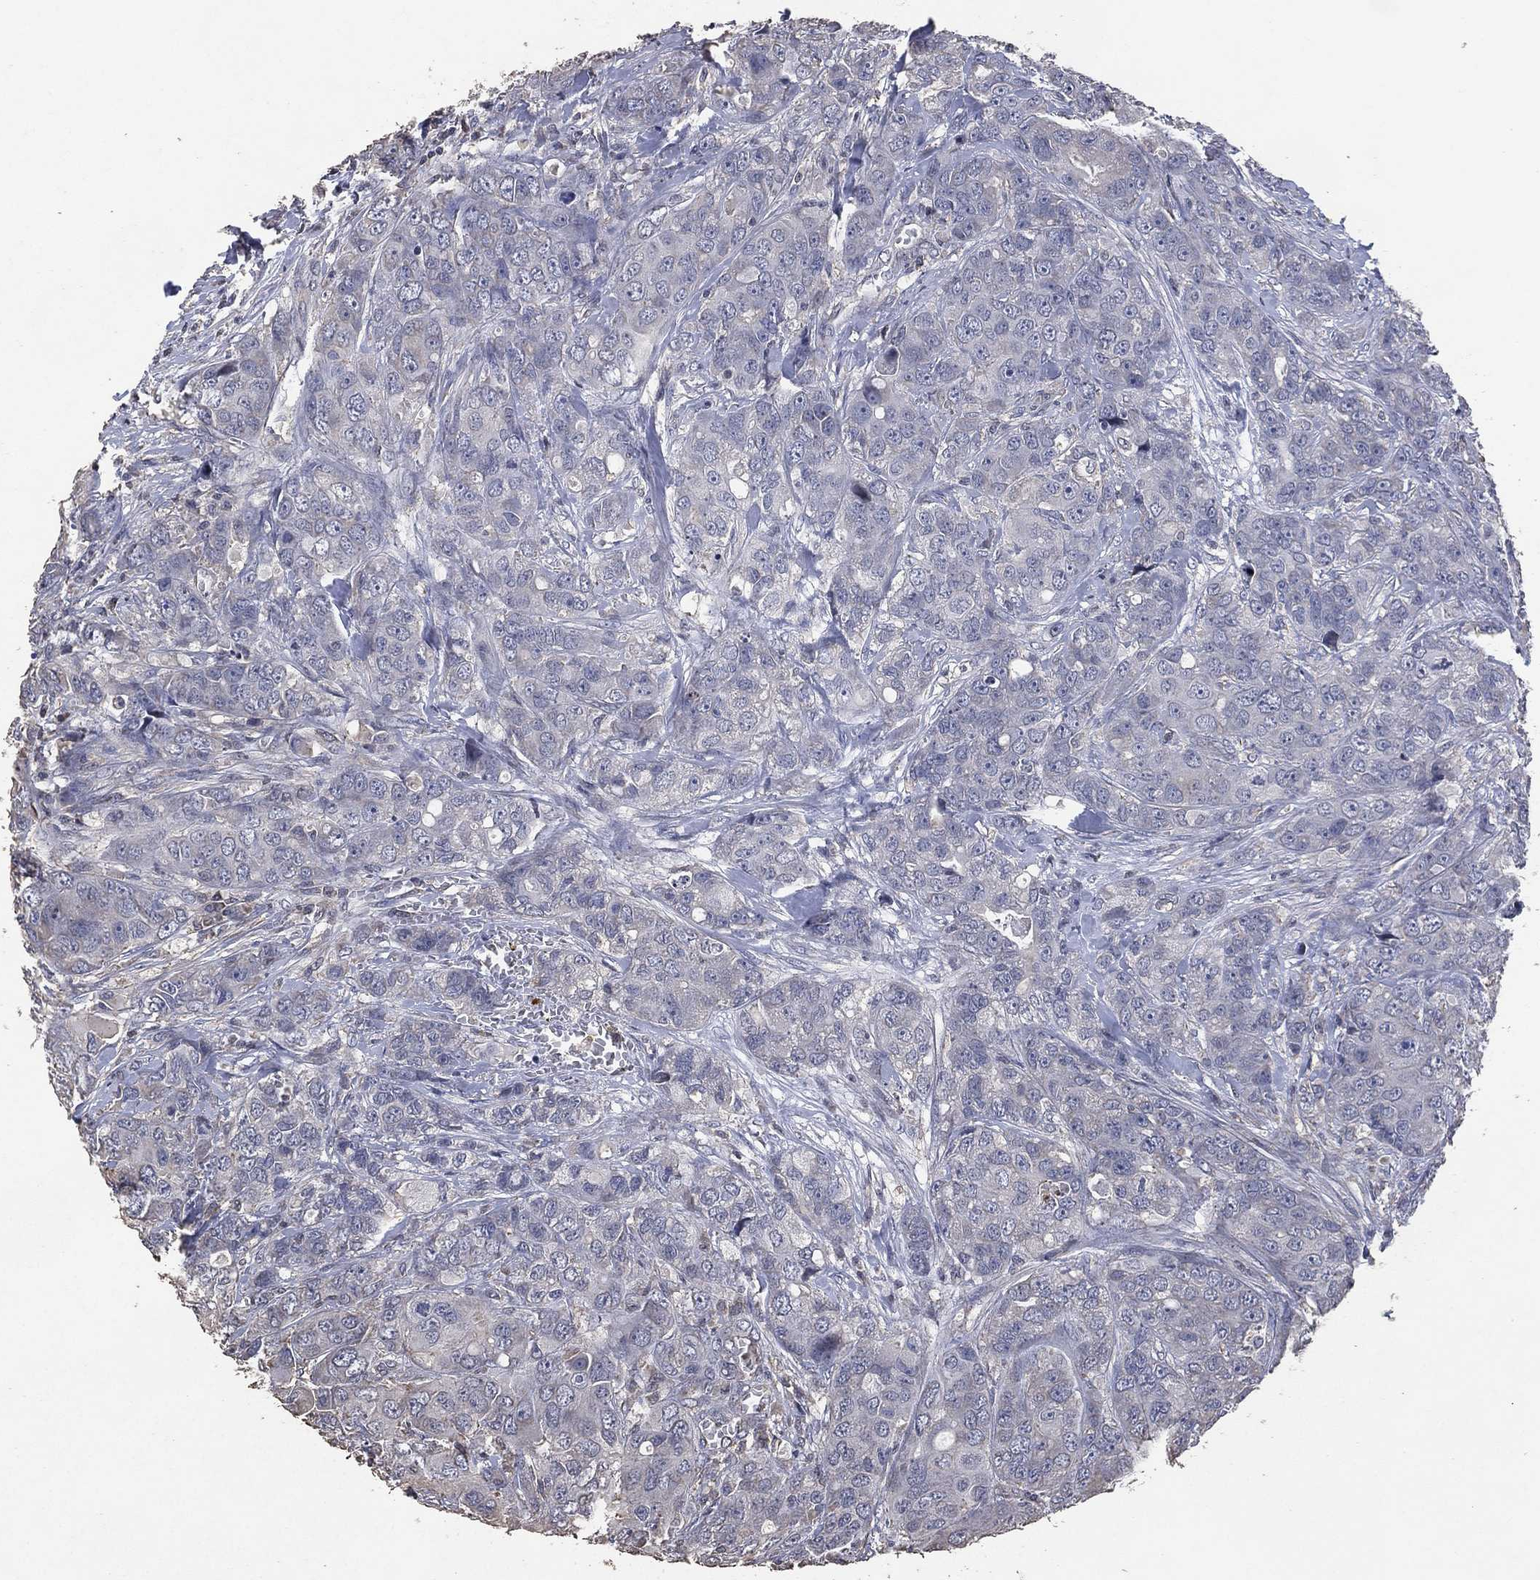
{"staining": {"intensity": "negative", "quantity": "none", "location": "none"}, "tissue": "breast cancer", "cell_type": "Tumor cells", "image_type": "cancer", "snomed": [{"axis": "morphology", "description": "Duct carcinoma"}, {"axis": "topography", "description": "Breast"}], "caption": "A photomicrograph of human breast cancer (intraductal carcinoma) is negative for staining in tumor cells.", "gene": "ADPRHL1", "patient": {"sex": "female", "age": 43}}